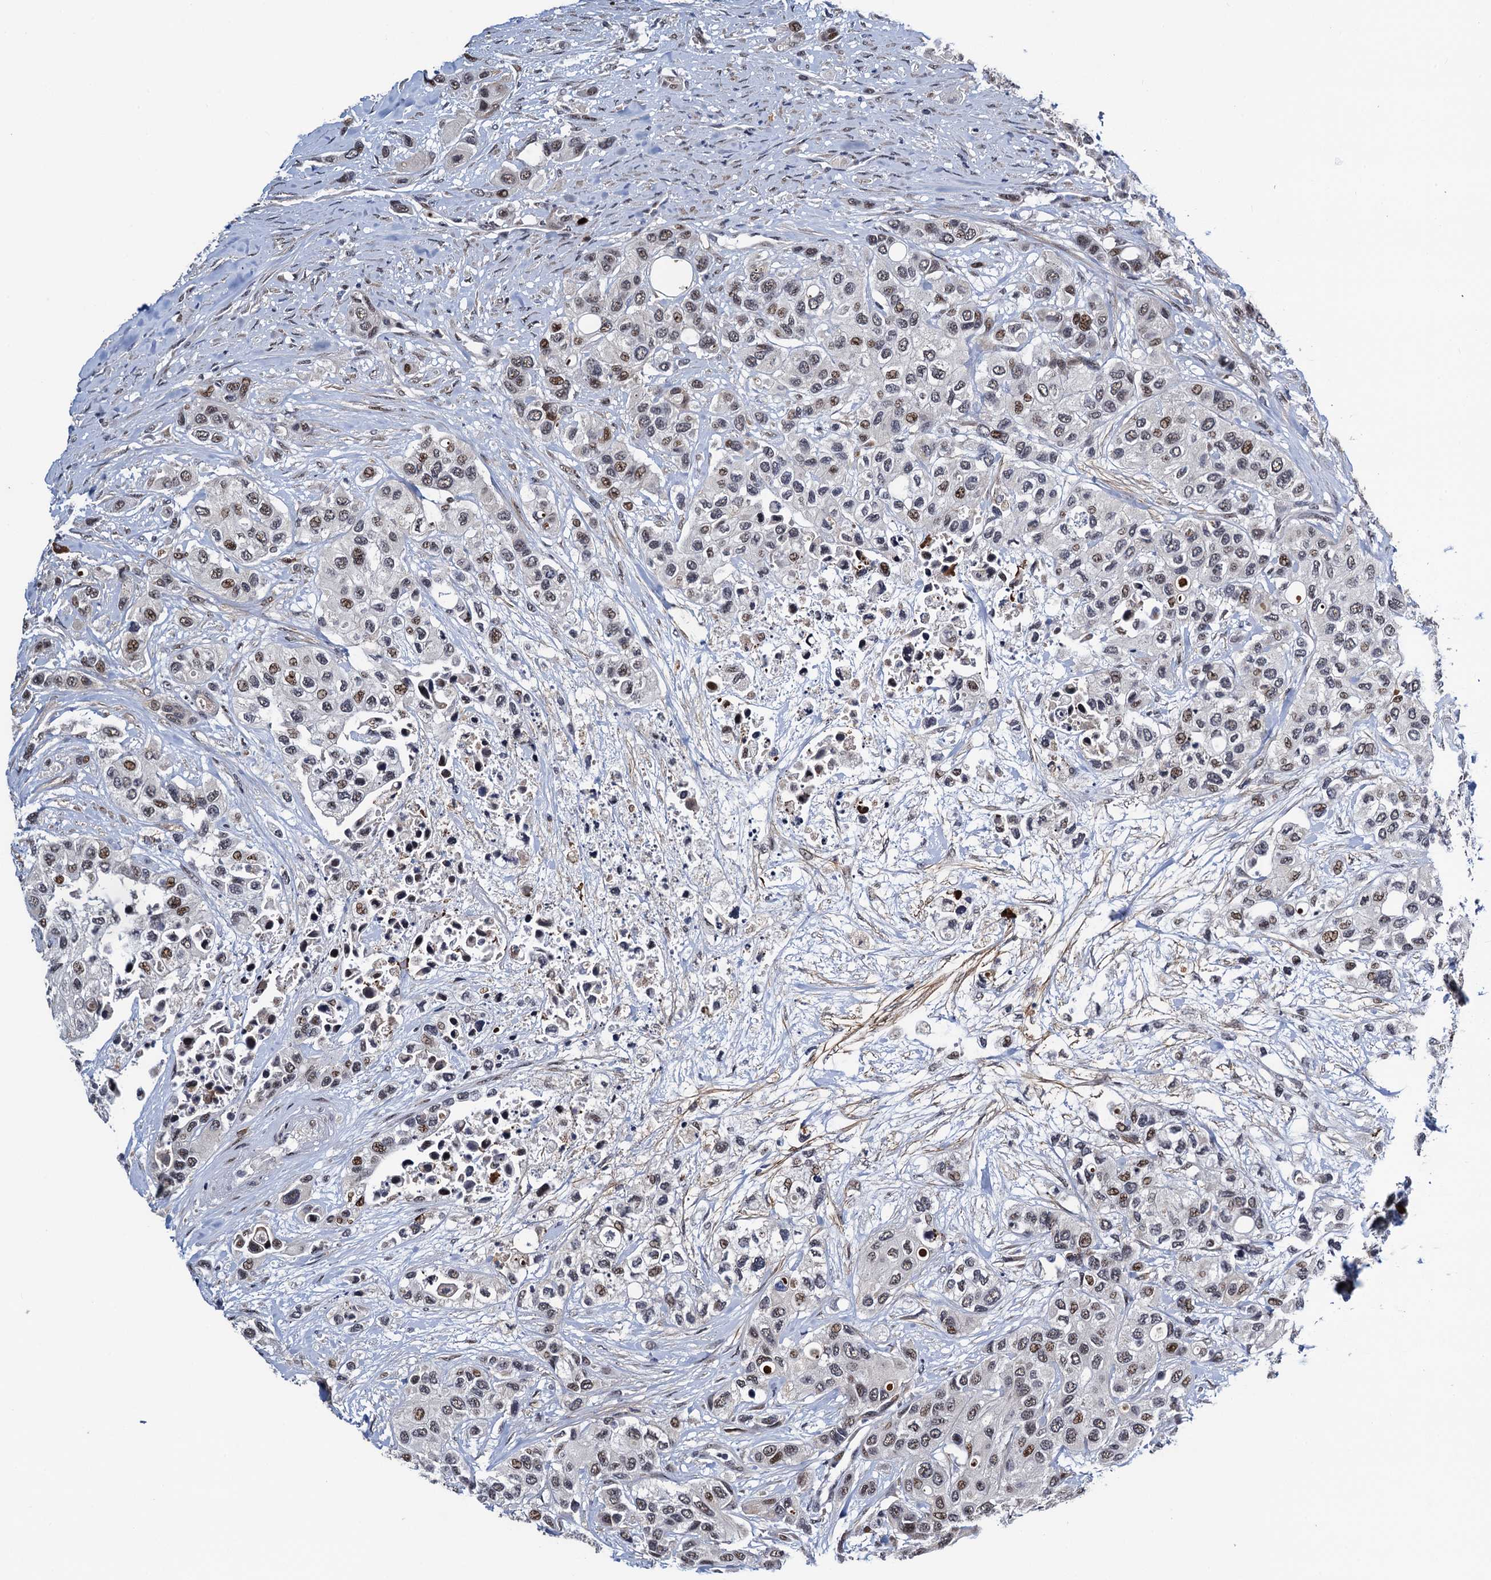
{"staining": {"intensity": "moderate", "quantity": "25%-75%", "location": "nuclear"}, "tissue": "urothelial cancer", "cell_type": "Tumor cells", "image_type": "cancer", "snomed": [{"axis": "morphology", "description": "Normal tissue, NOS"}, {"axis": "morphology", "description": "Urothelial carcinoma, High grade"}, {"axis": "topography", "description": "Vascular tissue"}, {"axis": "topography", "description": "Urinary bladder"}], "caption": "IHC micrograph of neoplastic tissue: urothelial cancer stained using immunohistochemistry (IHC) displays medium levels of moderate protein expression localized specifically in the nuclear of tumor cells, appearing as a nuclear brown color.", "gene": "FAM222A", "patient": {"sex": "female", "age": 56}}